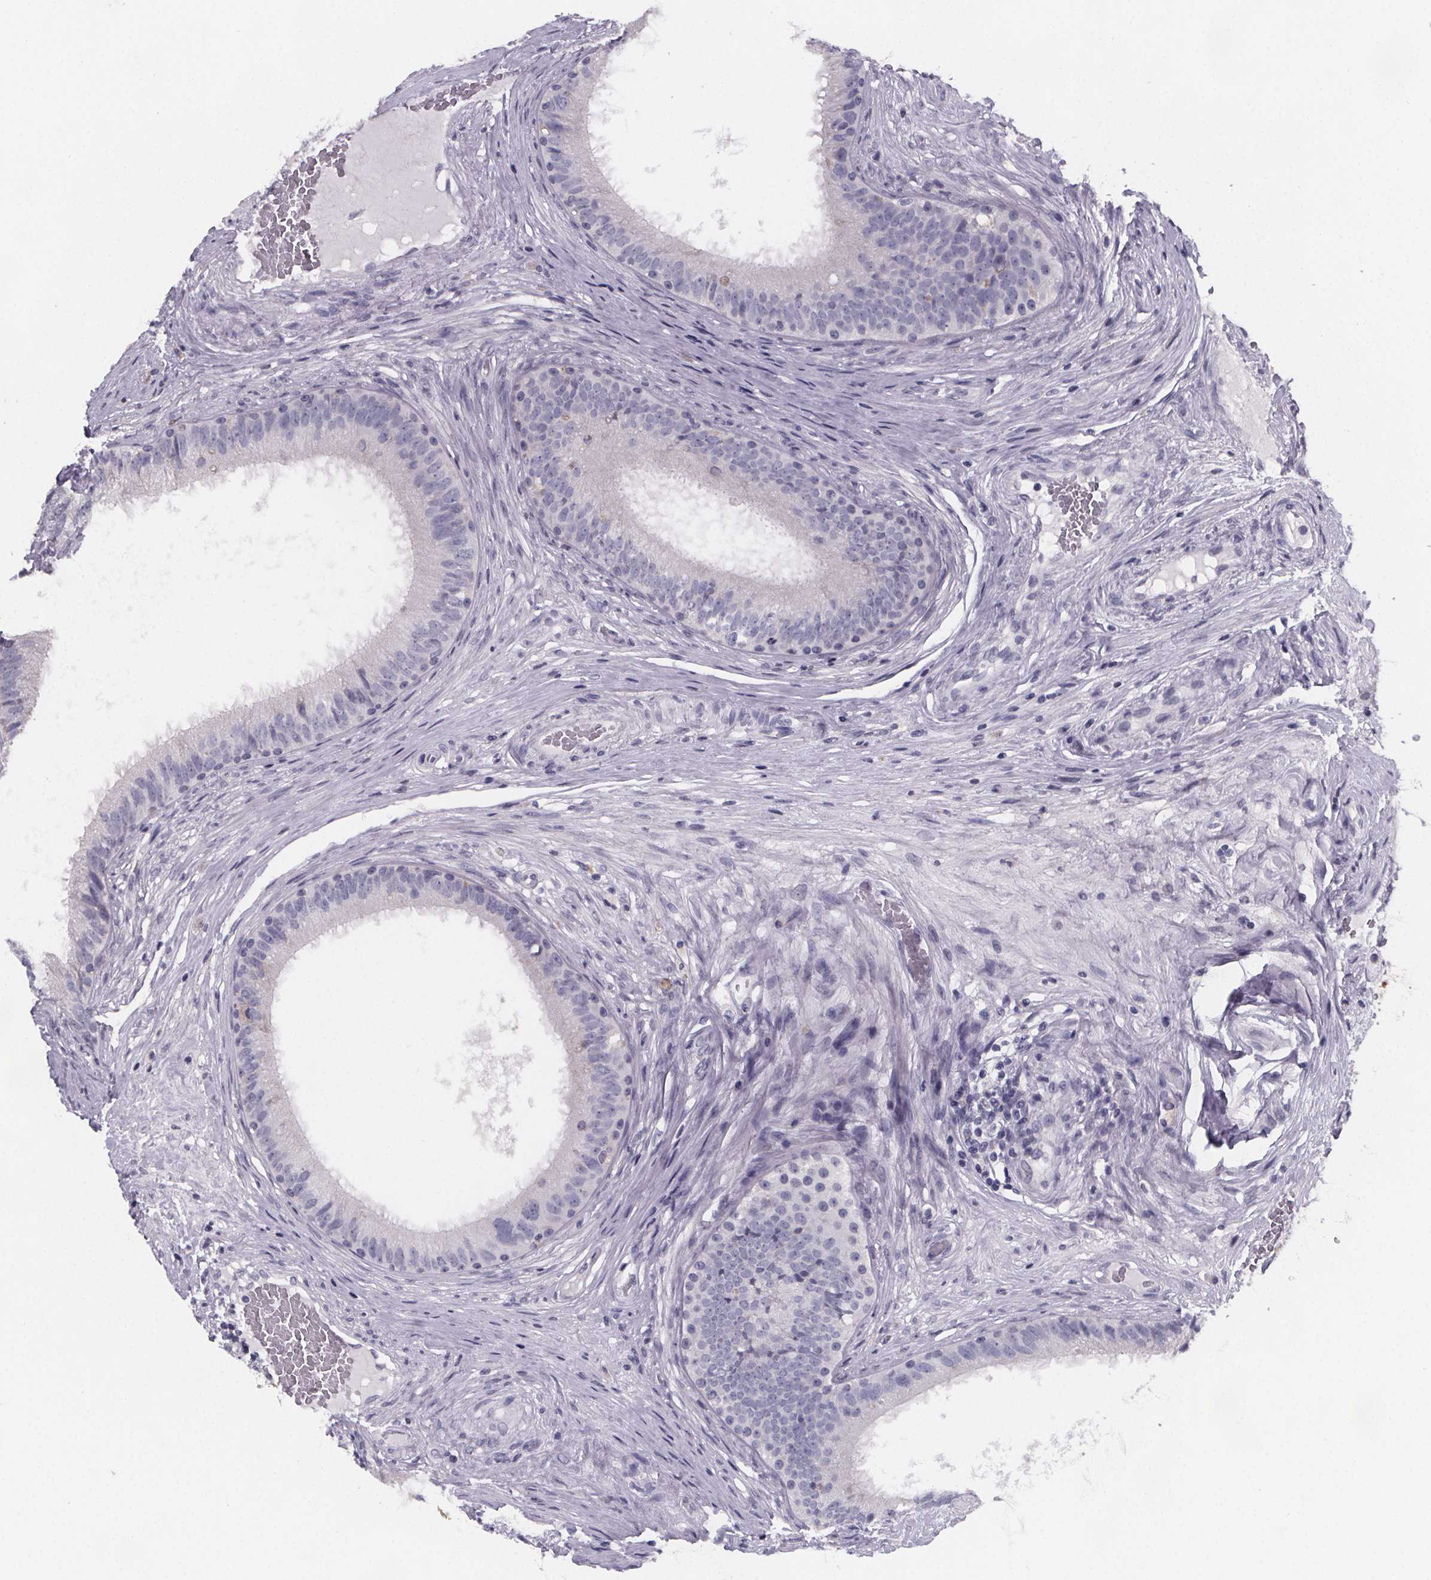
{"staining": {"intensity": "negative", "quantity": "none", "location": "none"}, "tissue": "epididymis", "cell_type": "Glandular cells", "image_type": "normal", "snomed": [{"axis": "morphology", "description": "Normal tissue, NOS"}, {"axis": "topography", "description": "Epididymis"}], "caption": "The immunohistochemistry (IHC) micrograph has no significant positivity in glandular cells of epididymis.", "gene": "PAH", "patient": {"sex": "male", "age": 59}}